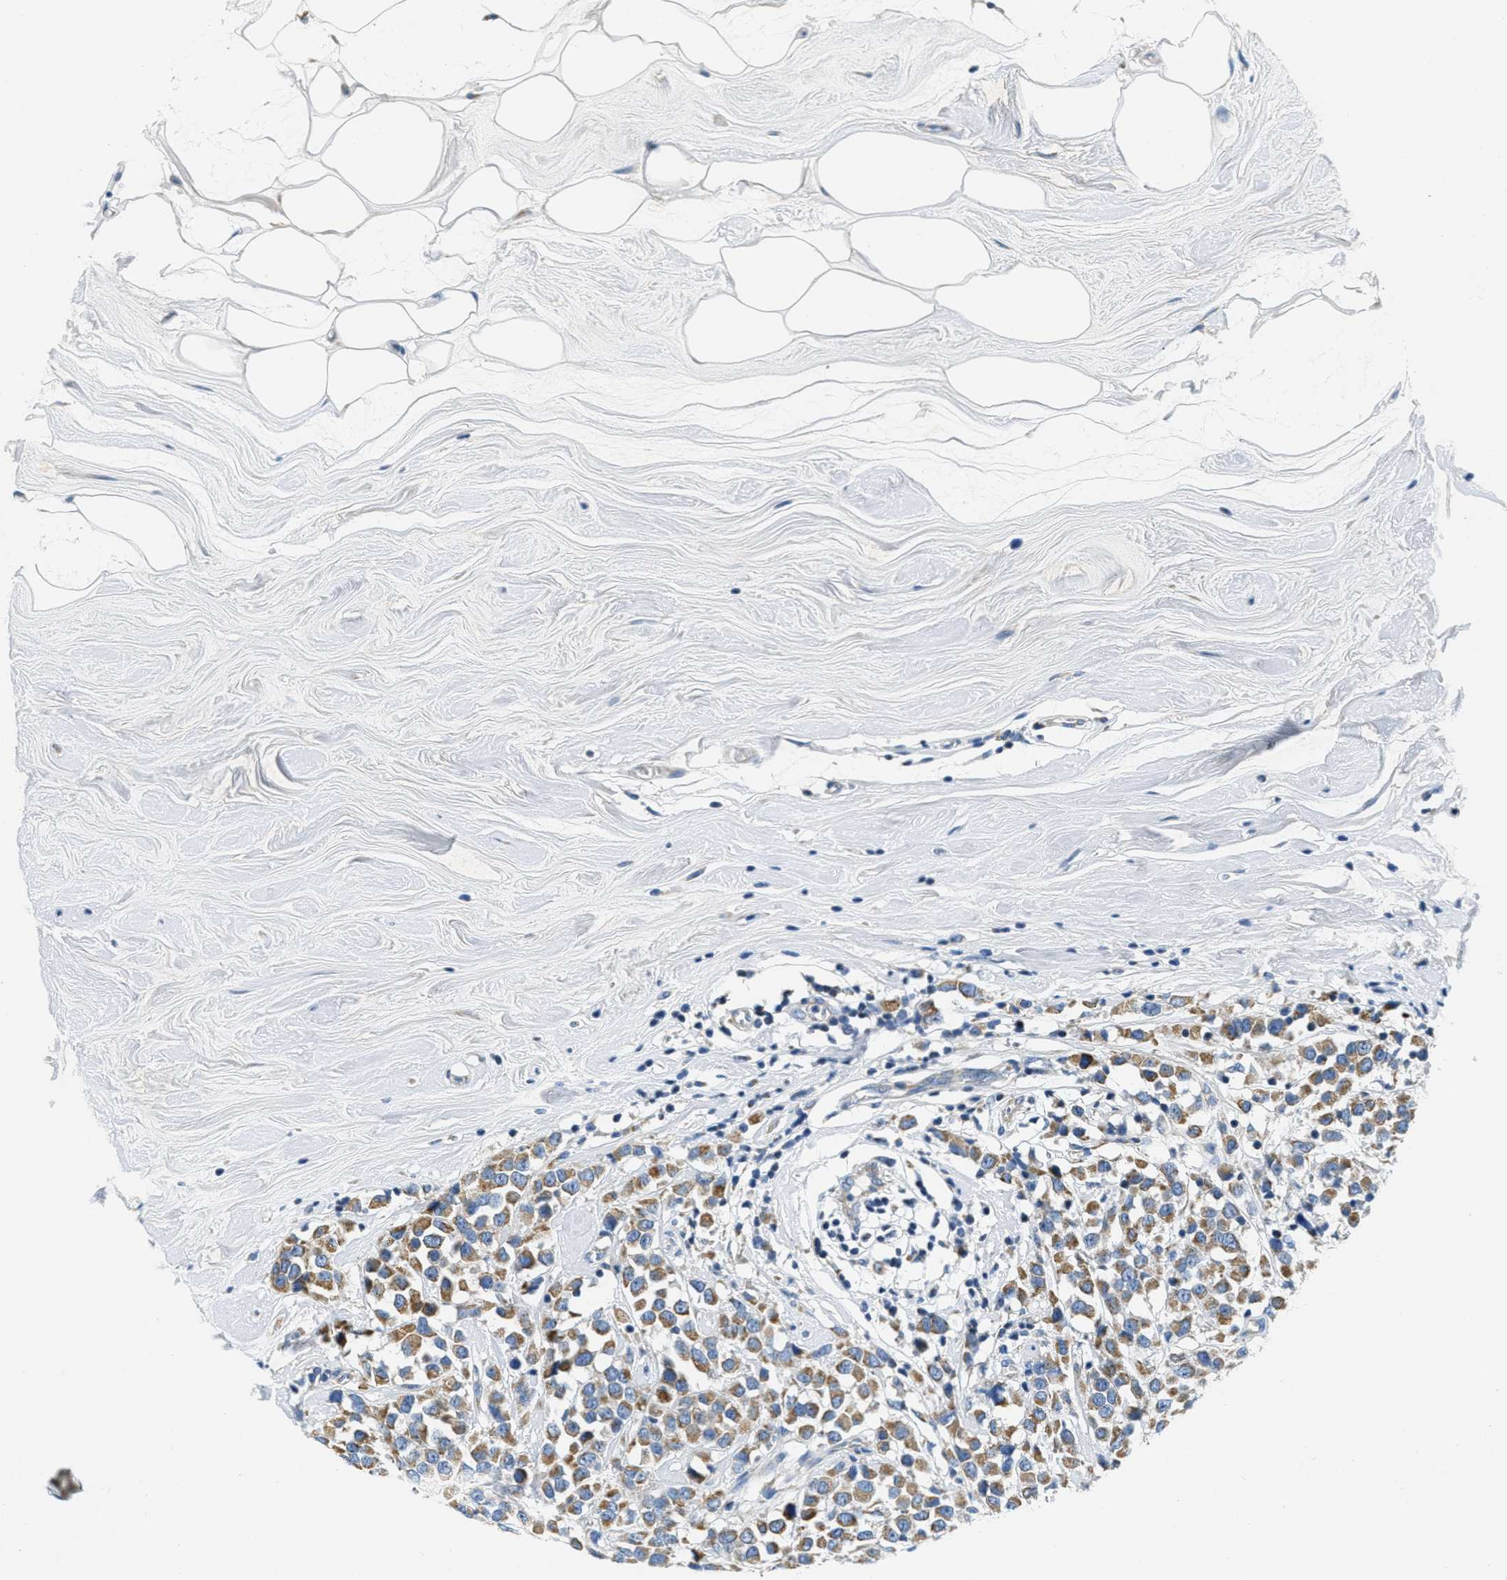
{"staining": {"intensity": "moderate", "quantity": ">75%", "location": "cytoplasmic/membranous"}, "tissue": "breast cancer", "cell_type": "Tumor cells", "image_type": "cancer", "snomed": [{"axis": "morphology", "description": "Duct carcinoma"}, {"axis": "topography", "description": "Breast"}], "caption": "DAB immunohistochemical staining of human breast cancer shows moderate cytoplasmic/membranous protein staining in about >75% of tumor cells.", "gene": "CA4", "patient": {"sex": "female", "age": 61}}